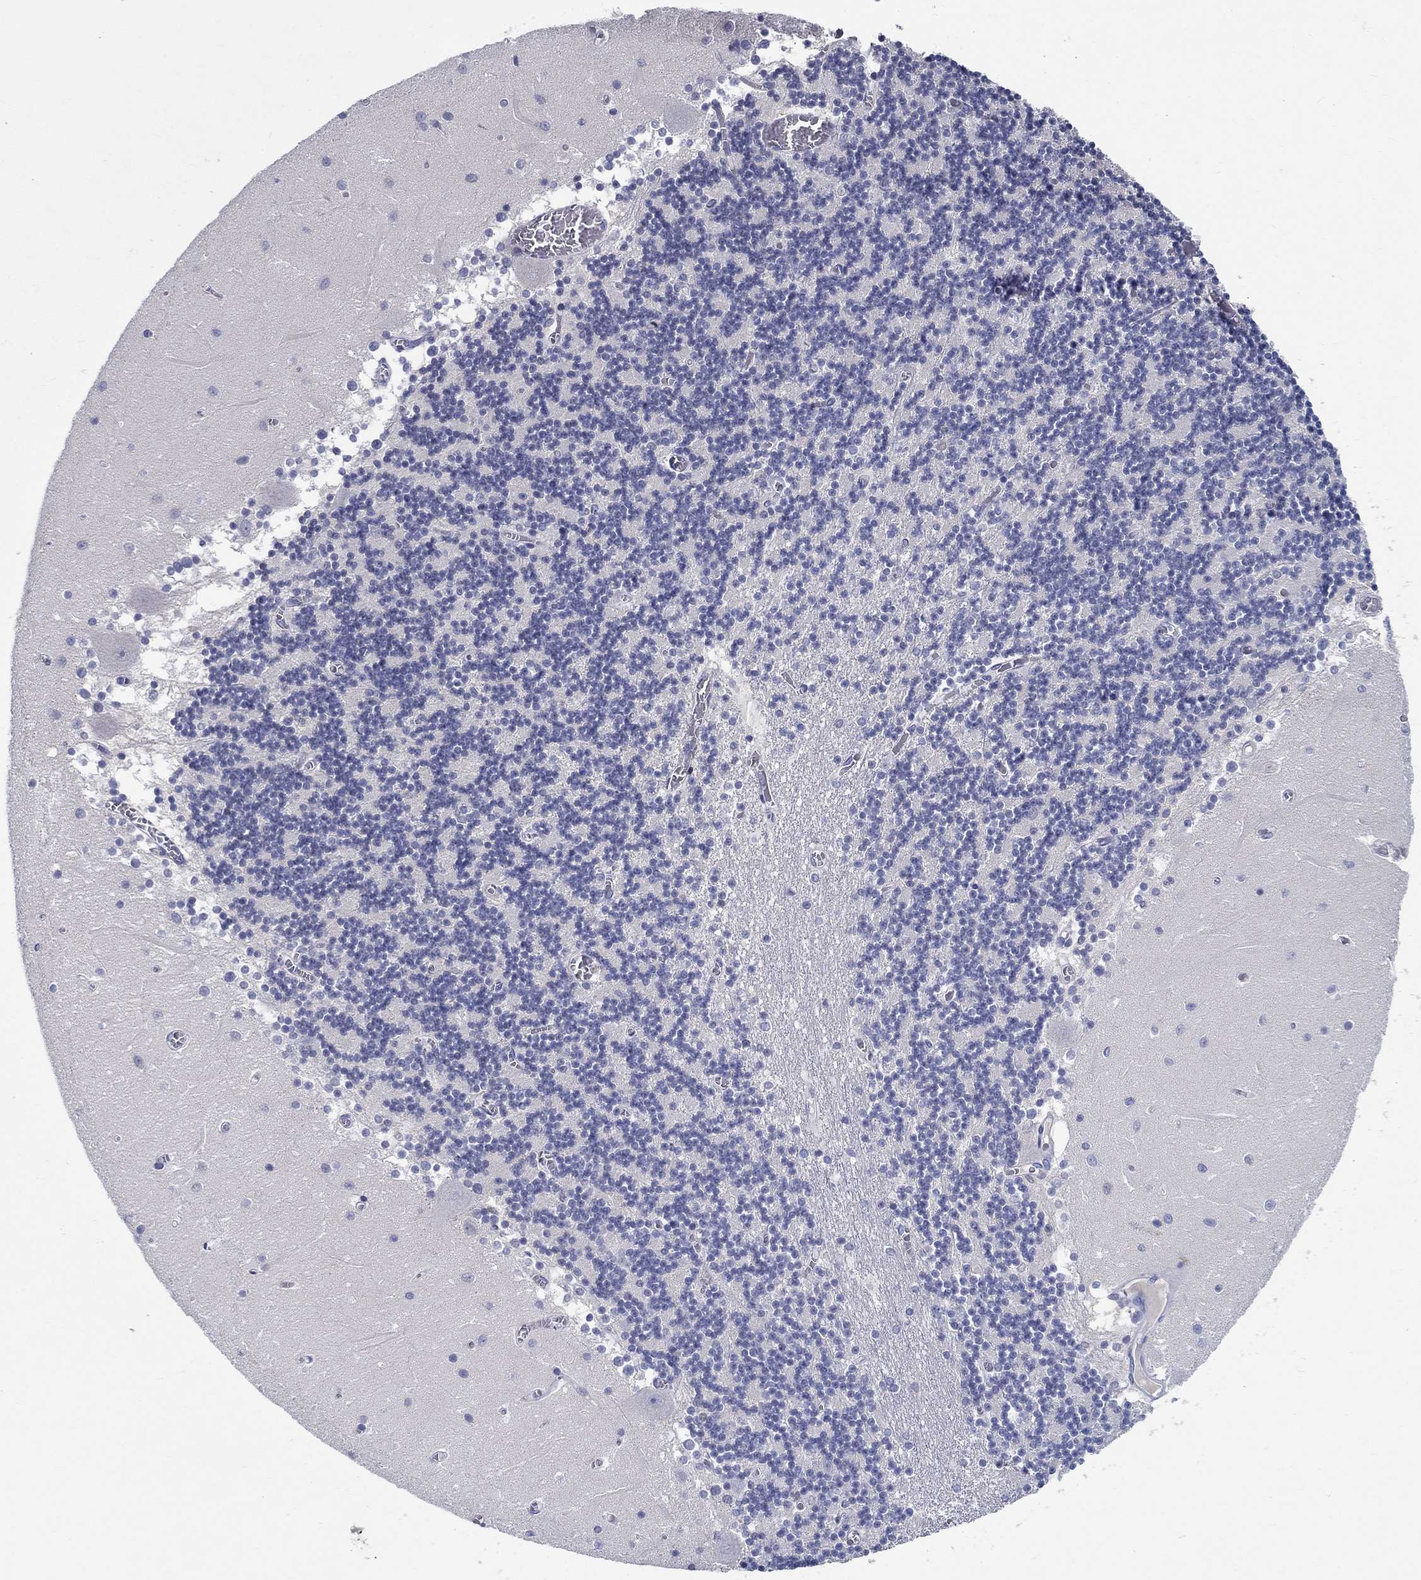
{"staining": {"intensity": "negative", "quantity": "none", "location": "none"}, "tissue": "cerebellum", "cell_type": "Cells in granular layer", "image_type": "normal", "snomed": [{"axis": "morphology", "description": "Normal tissue, NOS"}, {"axis": "topography", "description": "Cerebellum"}], "caption": "Photomicrograph shows no significant protein positivity in cells in granular layer of normal cerebellum. The staining was performed using DAB to visualize the protein expression in brown, while the nuclei were stained in blue with hematoxylin (Magnification: 20x).", "gene": "CRYGA", "patient": {"sex": "female", "age": 28}}